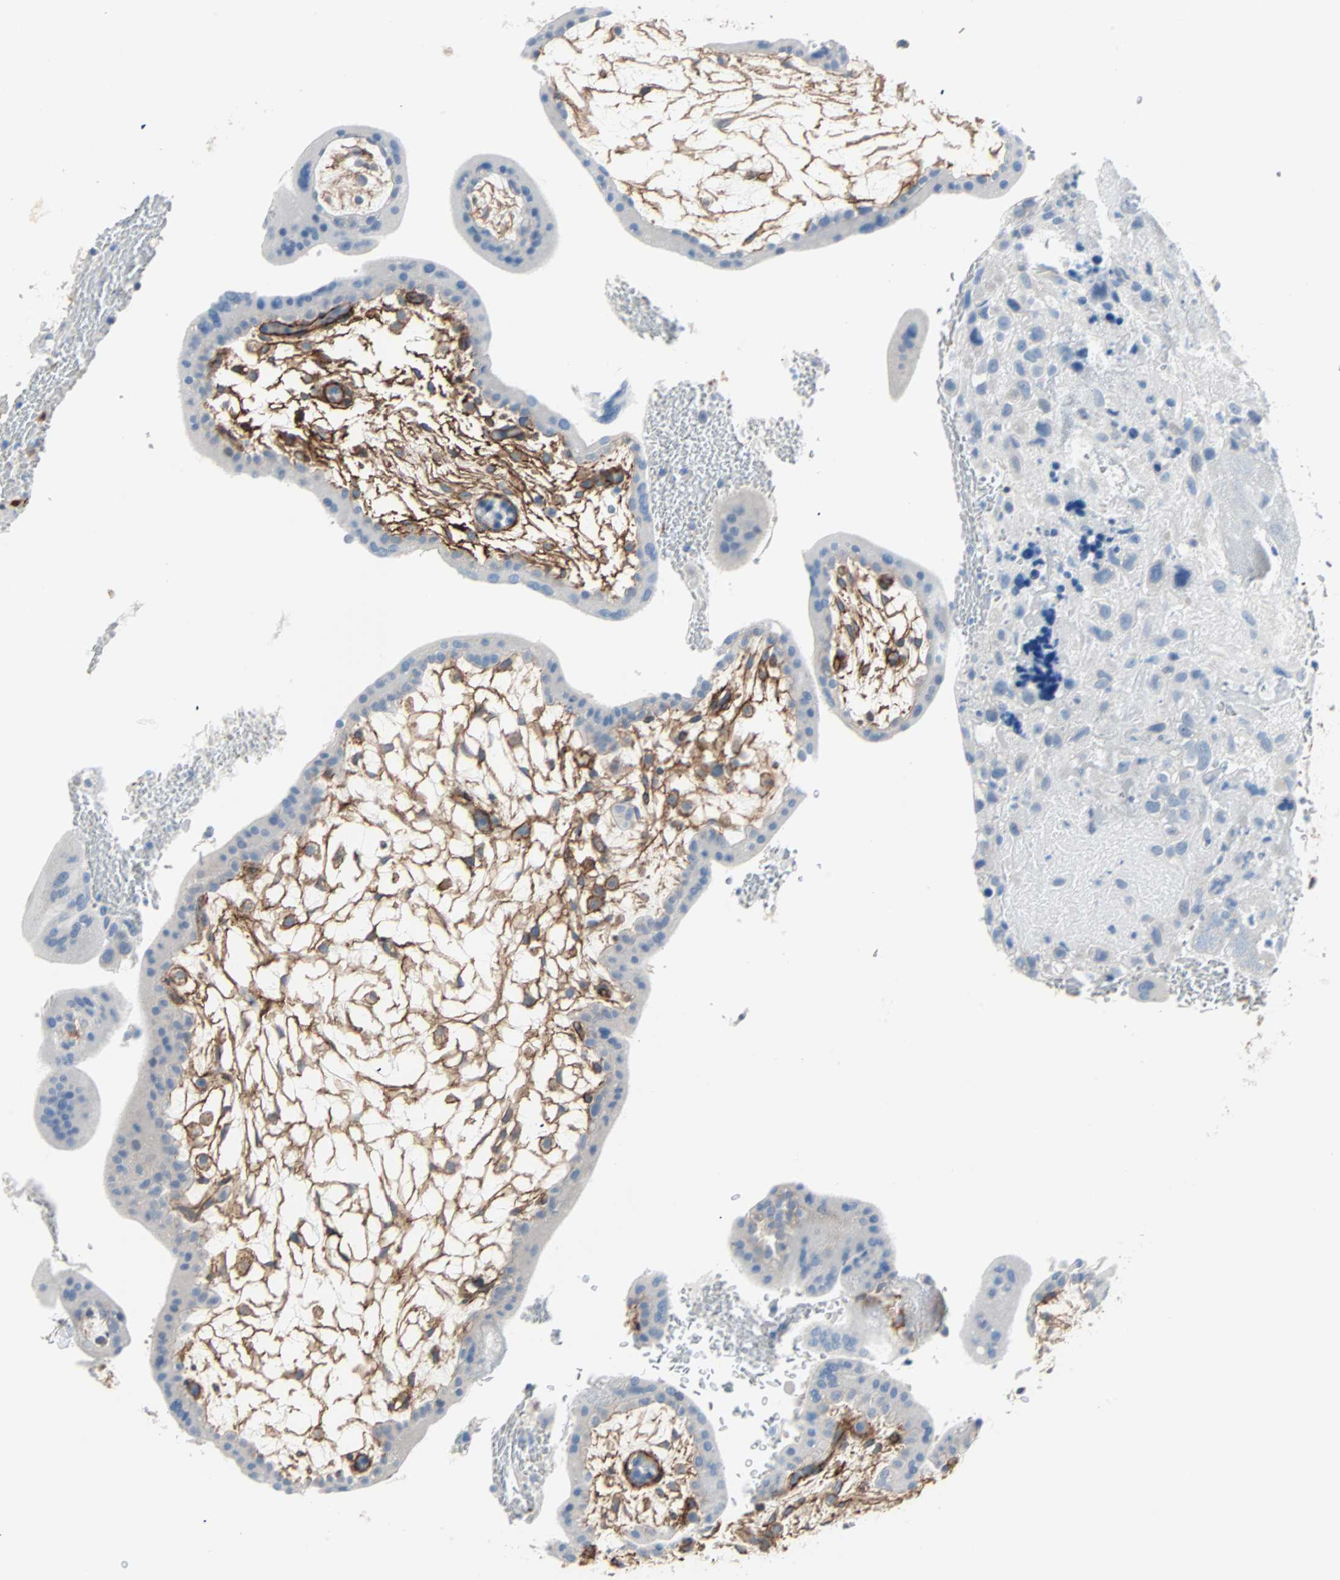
{"staining": {"intensity": "negative", "quantity": "none", "location": "none"}, "tissue": "placenta", "cell_type": "Decidual cells", "image_type": "normal", "snomed": [{"axis": "morphology", "description": "Normal tissue, NOS"}, {"axis": "topography", "description": "Placenta"}], "caption": "Immunohistochemistry of benign placenta demonstrates no staining in decidual cells. The staining was performed using DAB to visualize the protein expression in brown, while the nuclei were stained in blue with hematoxylin (Magnification: 20x).", "gene": "EPB41L2", "patient": {"sex": "female", "age": 35}}